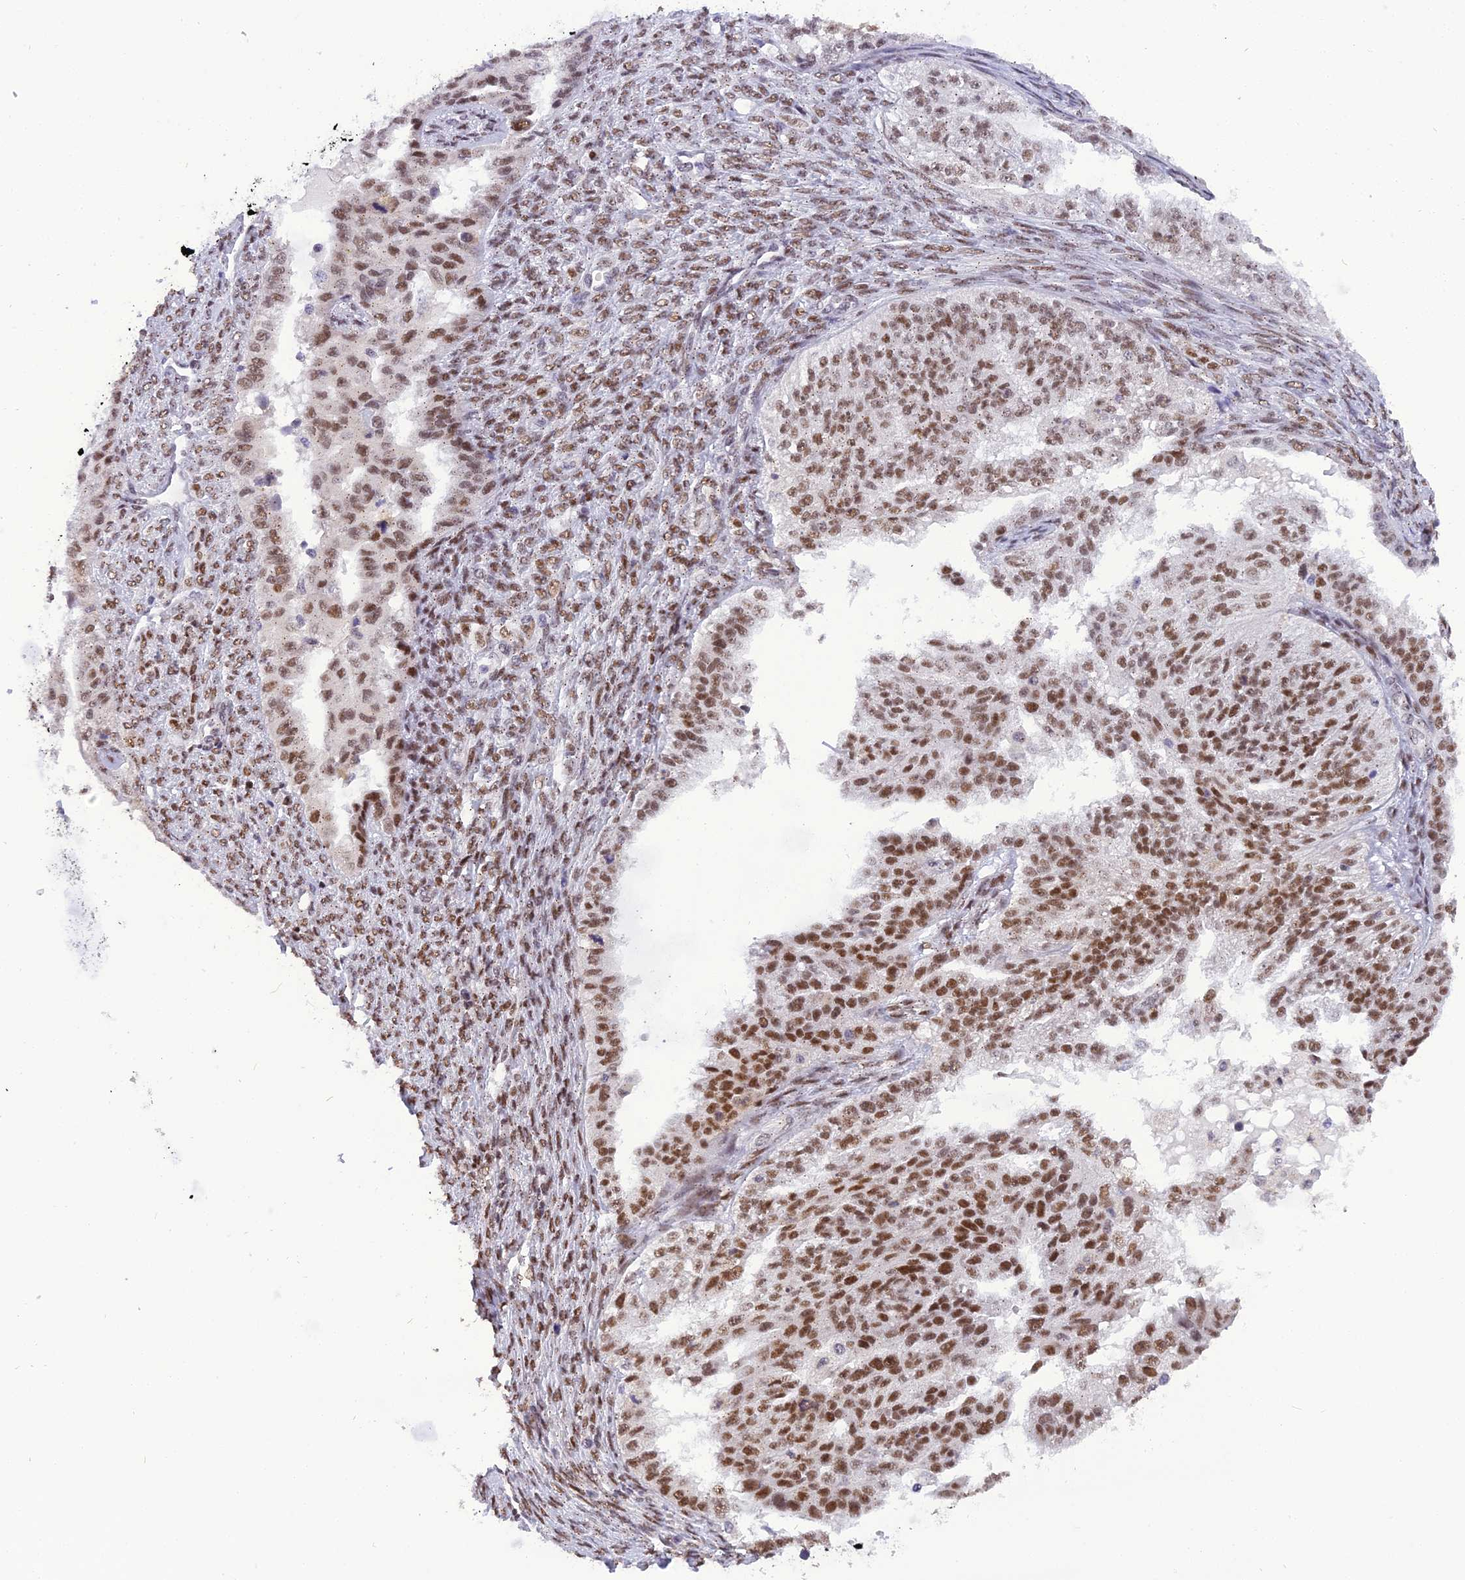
{"staining": {"intensity": "moderate", "quantity": ">75%", "location": "nuclear"}, "tissue": "ovarian cancer", "cell_type": "Tumor cells", "image_type": "cancer", "snomed": [{"axis": "morphology", "description": "Cystadenocarcinoma, serous, NOS"}, {"axis": "topography", "description": "Ovary"}], "caption": "High-power microscopy captured an immunohistochemistry (IHC) micrograph of ovarian cancer, revealing moderate nuclear positivity in about >75% of tumor cells. Nuclei are stained in blue.", "gene": "IRF2BP1", "patient": {"sex": "female", "age": 58}}